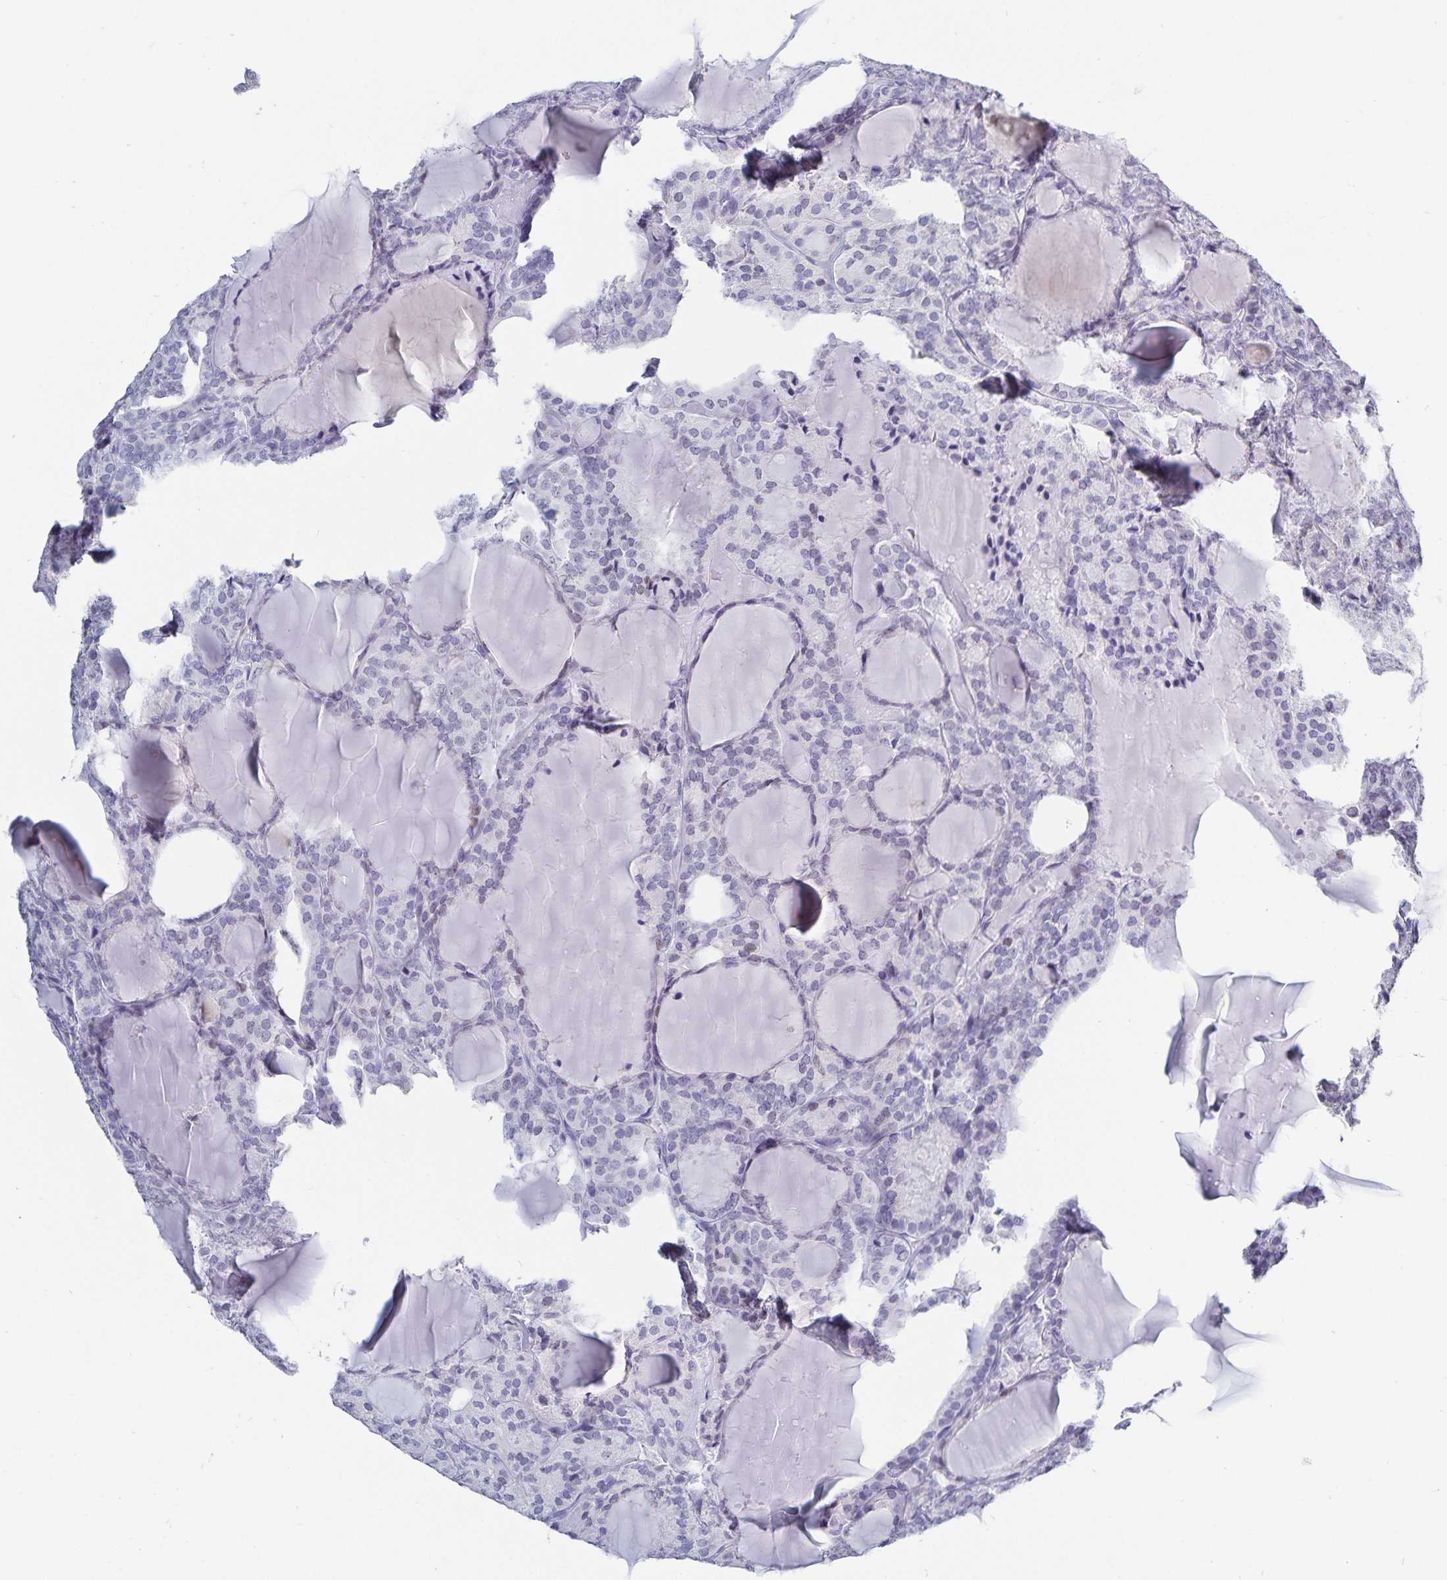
{"staining": {"intensity": "negative", "quantity": "none", "location": "none"}, "tissue": "thyroid cancer", "cell_type": "Tumor cells", "image_type": "cancer", "snomed": [{"axis": "morphology", "description": "Follicular adenoma carcinoma, NOS"}, {"axis": "topography", "description": "Thyroid gland"}], "caption": "A histopathology image of follicular adenoma carcinoma (thyroid) stained for a protein displays no brown staining in tumor cells.", "gene": "HMGB3", "patient": {"sex": "male", "age": 74}}